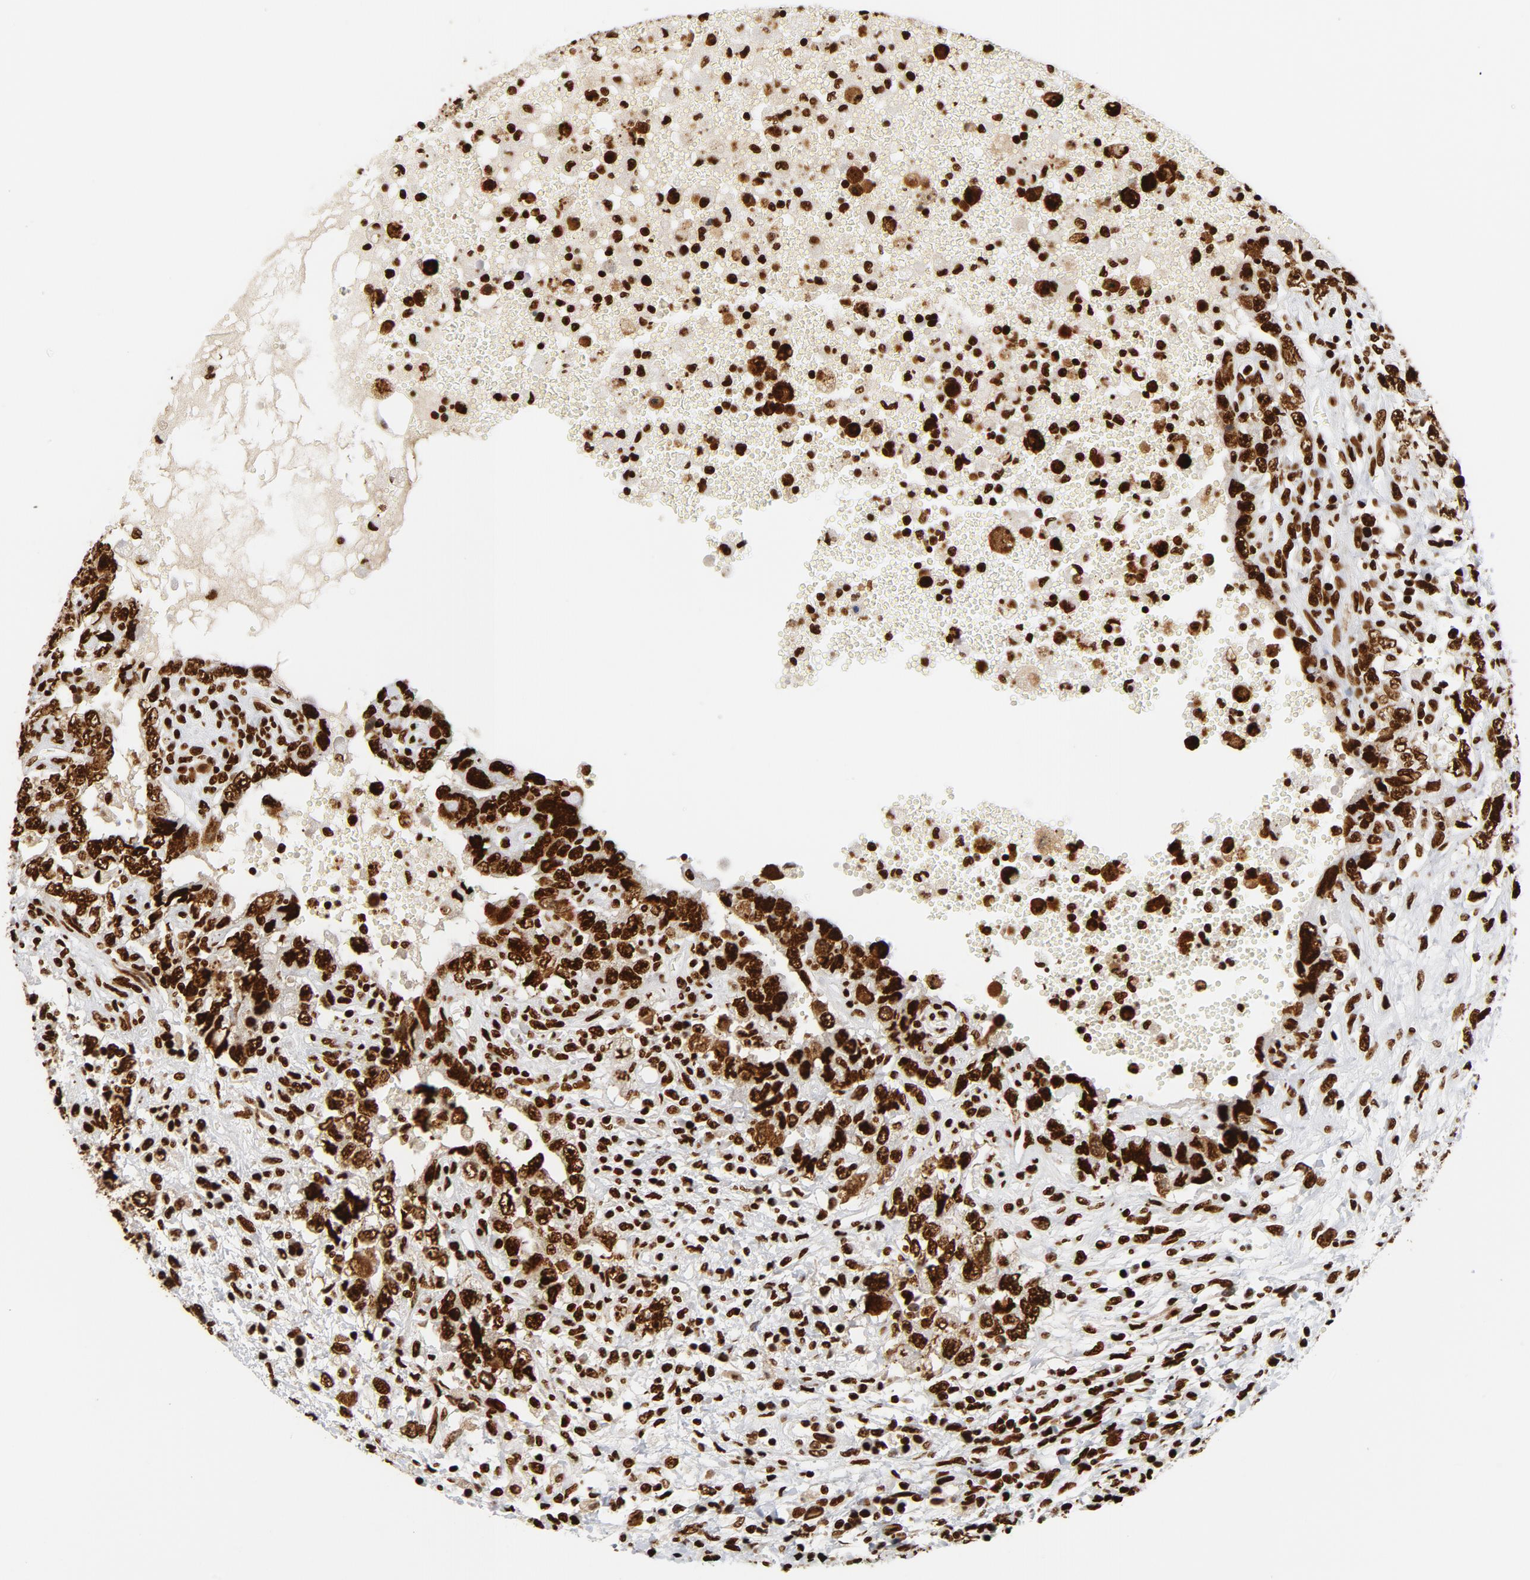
{"staining": {"intensity": "strong", "quantity": ">75%", "location": "nuclear"}, "tissue": "testis cancer", "cell_type": "Tumor cells", "image_type": "cancer", "snomed": [{"axis": "morphology", "description": "Carcinoma, Embryonal, NOS"}, {"axis": "topography", "description": "Testis"}], "caption": "Protein expression analysis of human testis cancer (embryonal carcinoma) reveals strong nuclear expression in about >75% of tumor cells.", "gene": "XRCC6", "patient": {"sex": "male", "age": 26}}